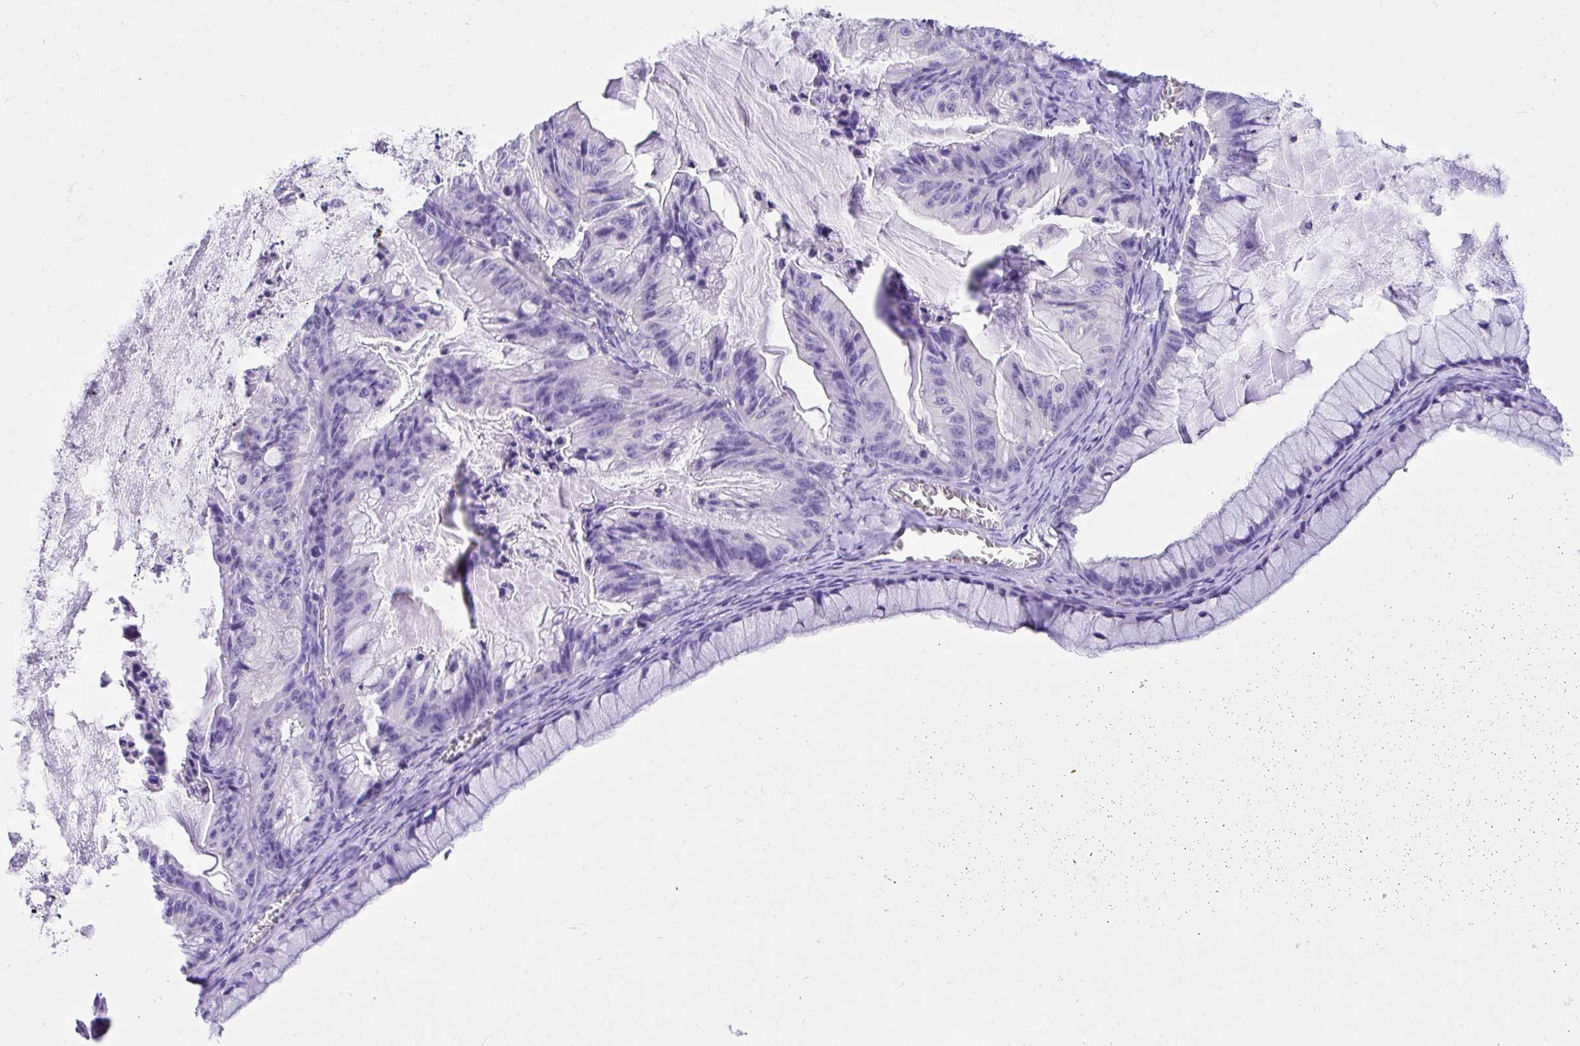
{"staining": {"intensity": "negative", "quantity": "none", "location": "none"}, "tissue": "ovarian cancer", "cell_type": "Tumor cells", "image_type": "cancer", "snomed": [{"axis": "morphology", "description": "Cystadenocarcinoma, mucinous, NOS"}, {"axis": "topography", "description": "Ovary"}], "caption": "Immunohistochemical staining of ovarian mucinous cystadenocarcinoma demonstrates no significant positivity in tumor cells.", "gene": "TLN2", "patient": {"sex": "female", "age": 72}}